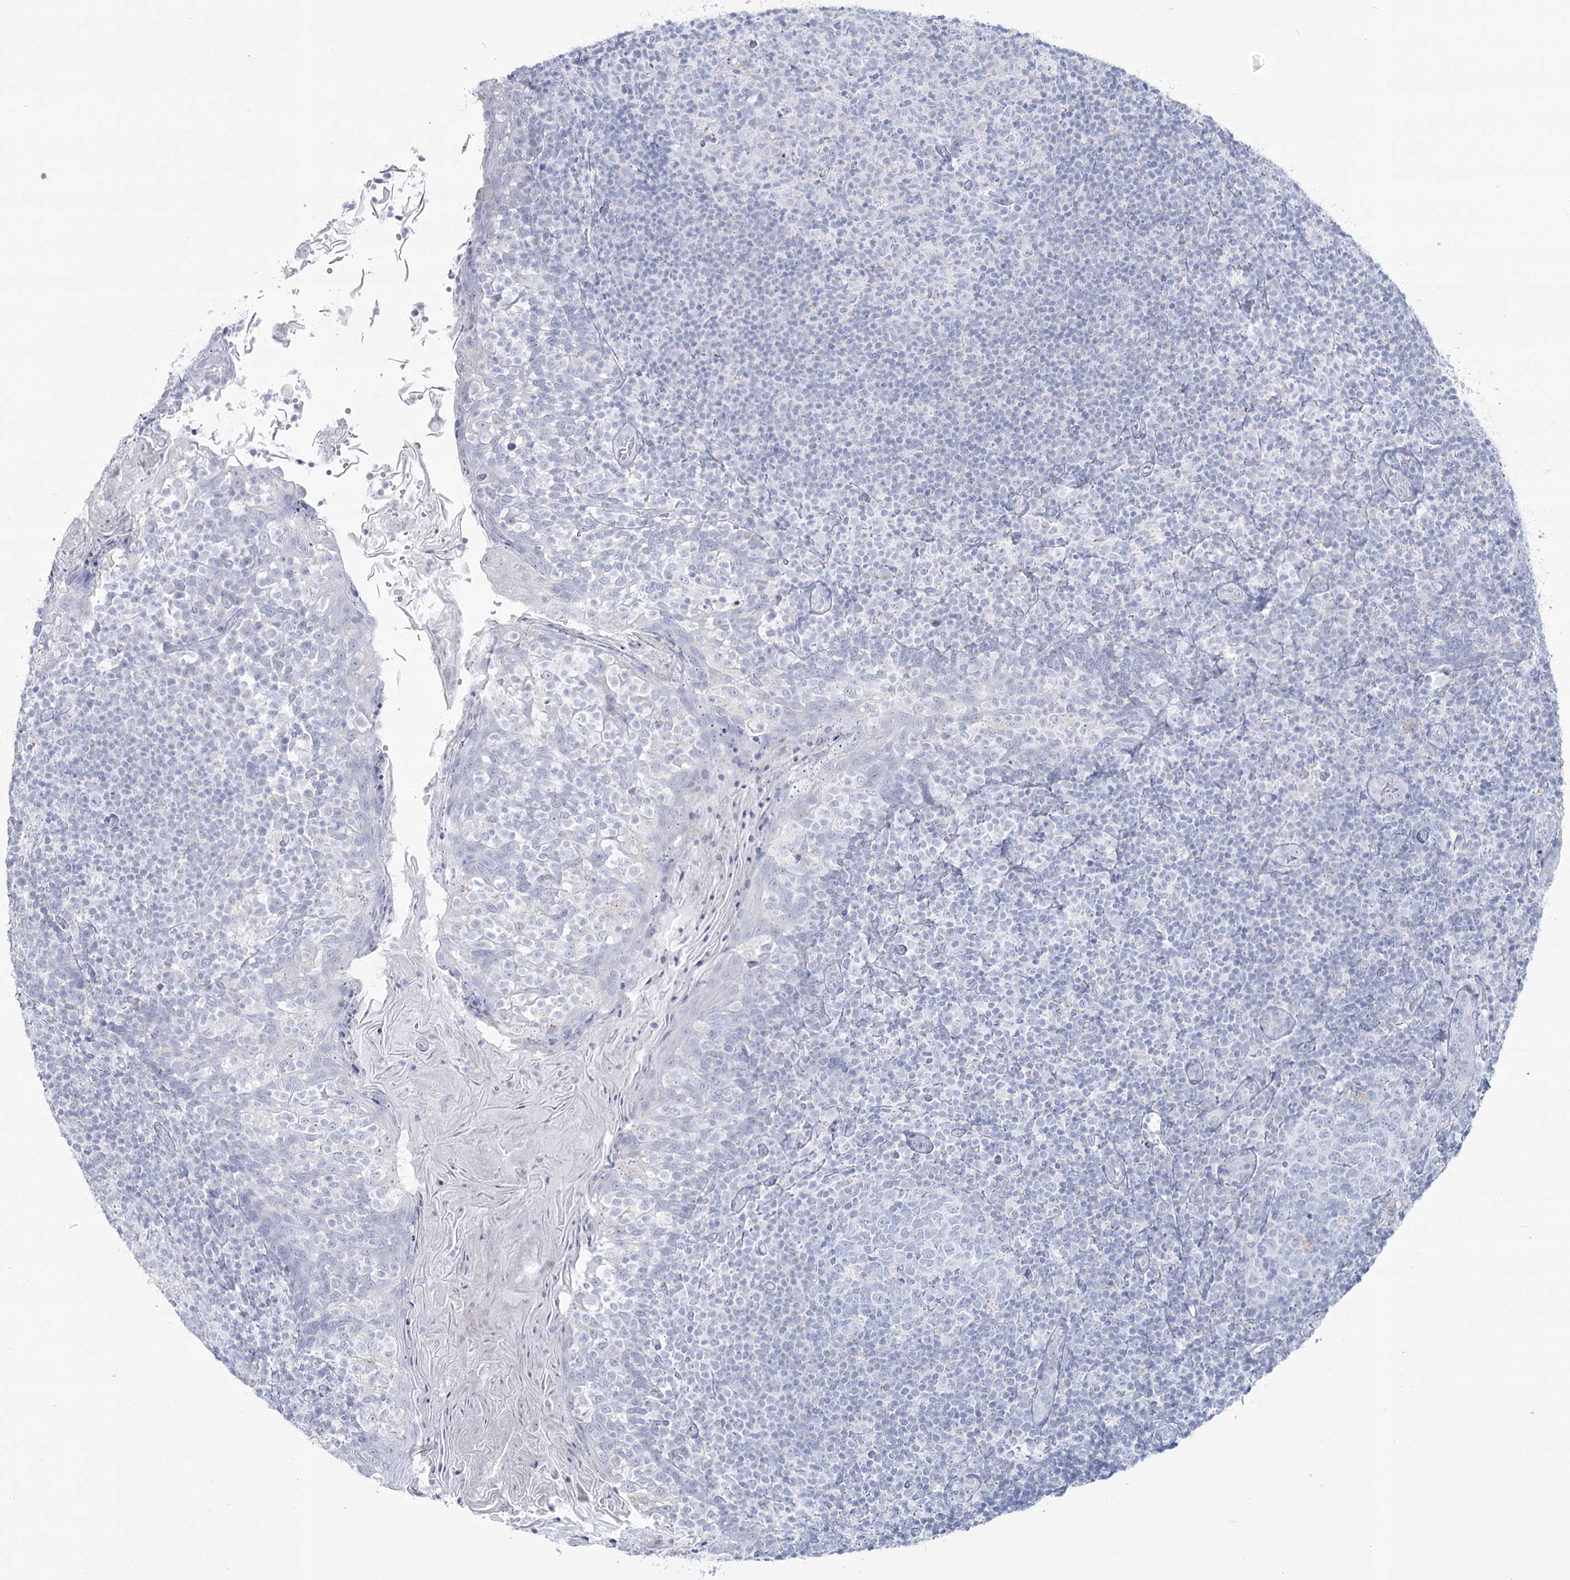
{"staining": {"intensity": "negative", "quantity": "none", "location": "none"}, "tissue": "tonsil", "cell_type": "Germinal center cells", "image_type": "normal", "snomed": [{"axis": "morphology", "description": "Normal tissue, NOS"}, {"axis": "topography", "description": "Tonsil"}], "caption": "This is a micrograph of IHC staining of unremarkable tonsil, which shows no expression in germinal center cells. The staining is performed using DAB brown chromogen with nuclei counter-stained in using hematoxylin.", "gene": "ZNF843", "patient": {"sex": "female", "age": 19}}